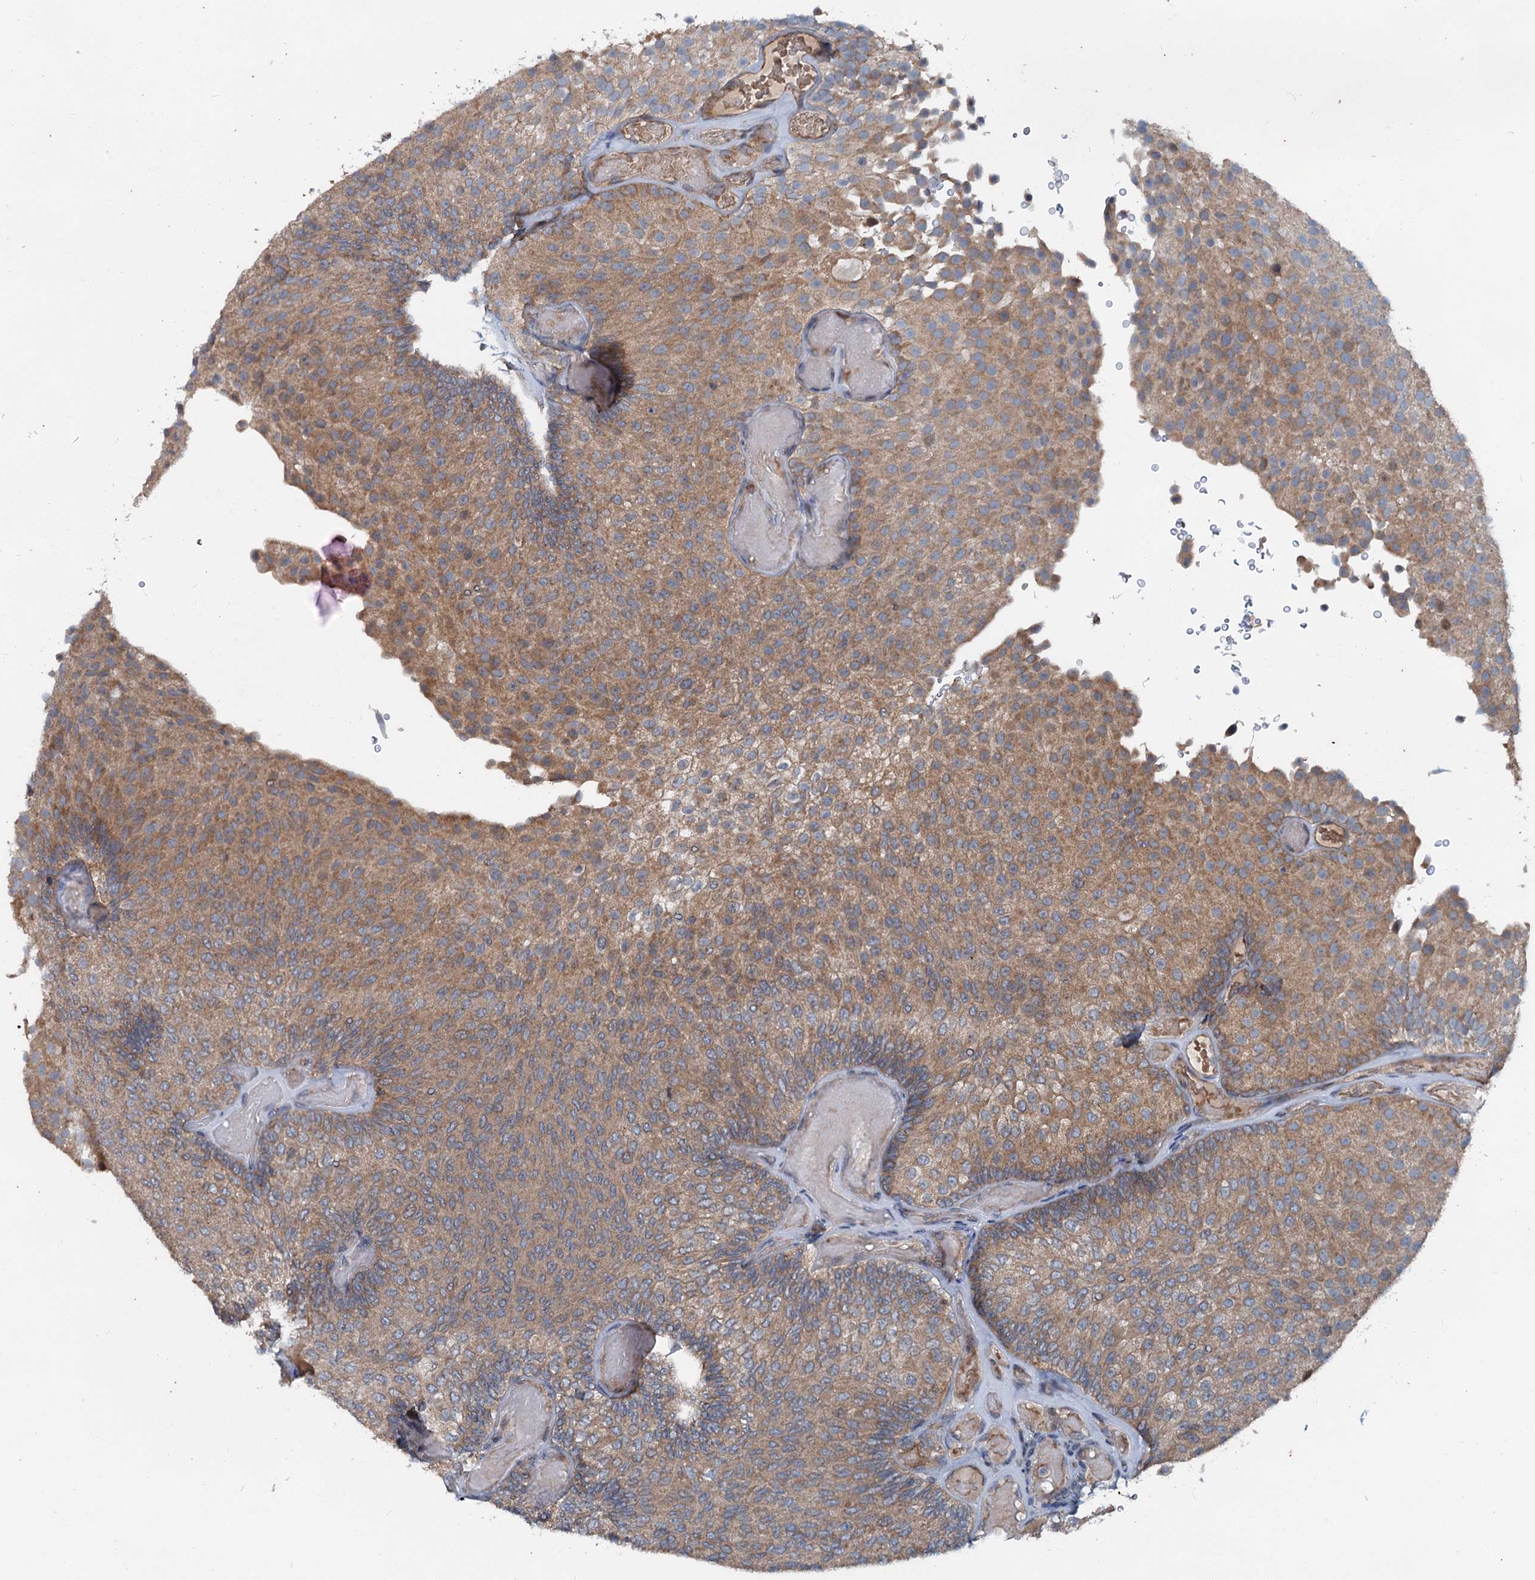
{"staining": {"intensity": "moderate", "quantity": ">75%", "location": "cytoplasmic/membranous"}, "tissue": "urothelial cancer", "cell_type": "Tumor cells", "image_type": "cancer", "snomed": [{"axis": "morphology", "description": "Urothelial carcinoma, Low grade"}, {"axis": "topography", "description": "Urinary bladder"}], "caption": "A brown stain highlights moderate cytoplasmic/membranous staining of a protein in human urothelial cancer tumor cells.", "gene": "TEDC1", "patient": {"sex": "male", "age": 78}}